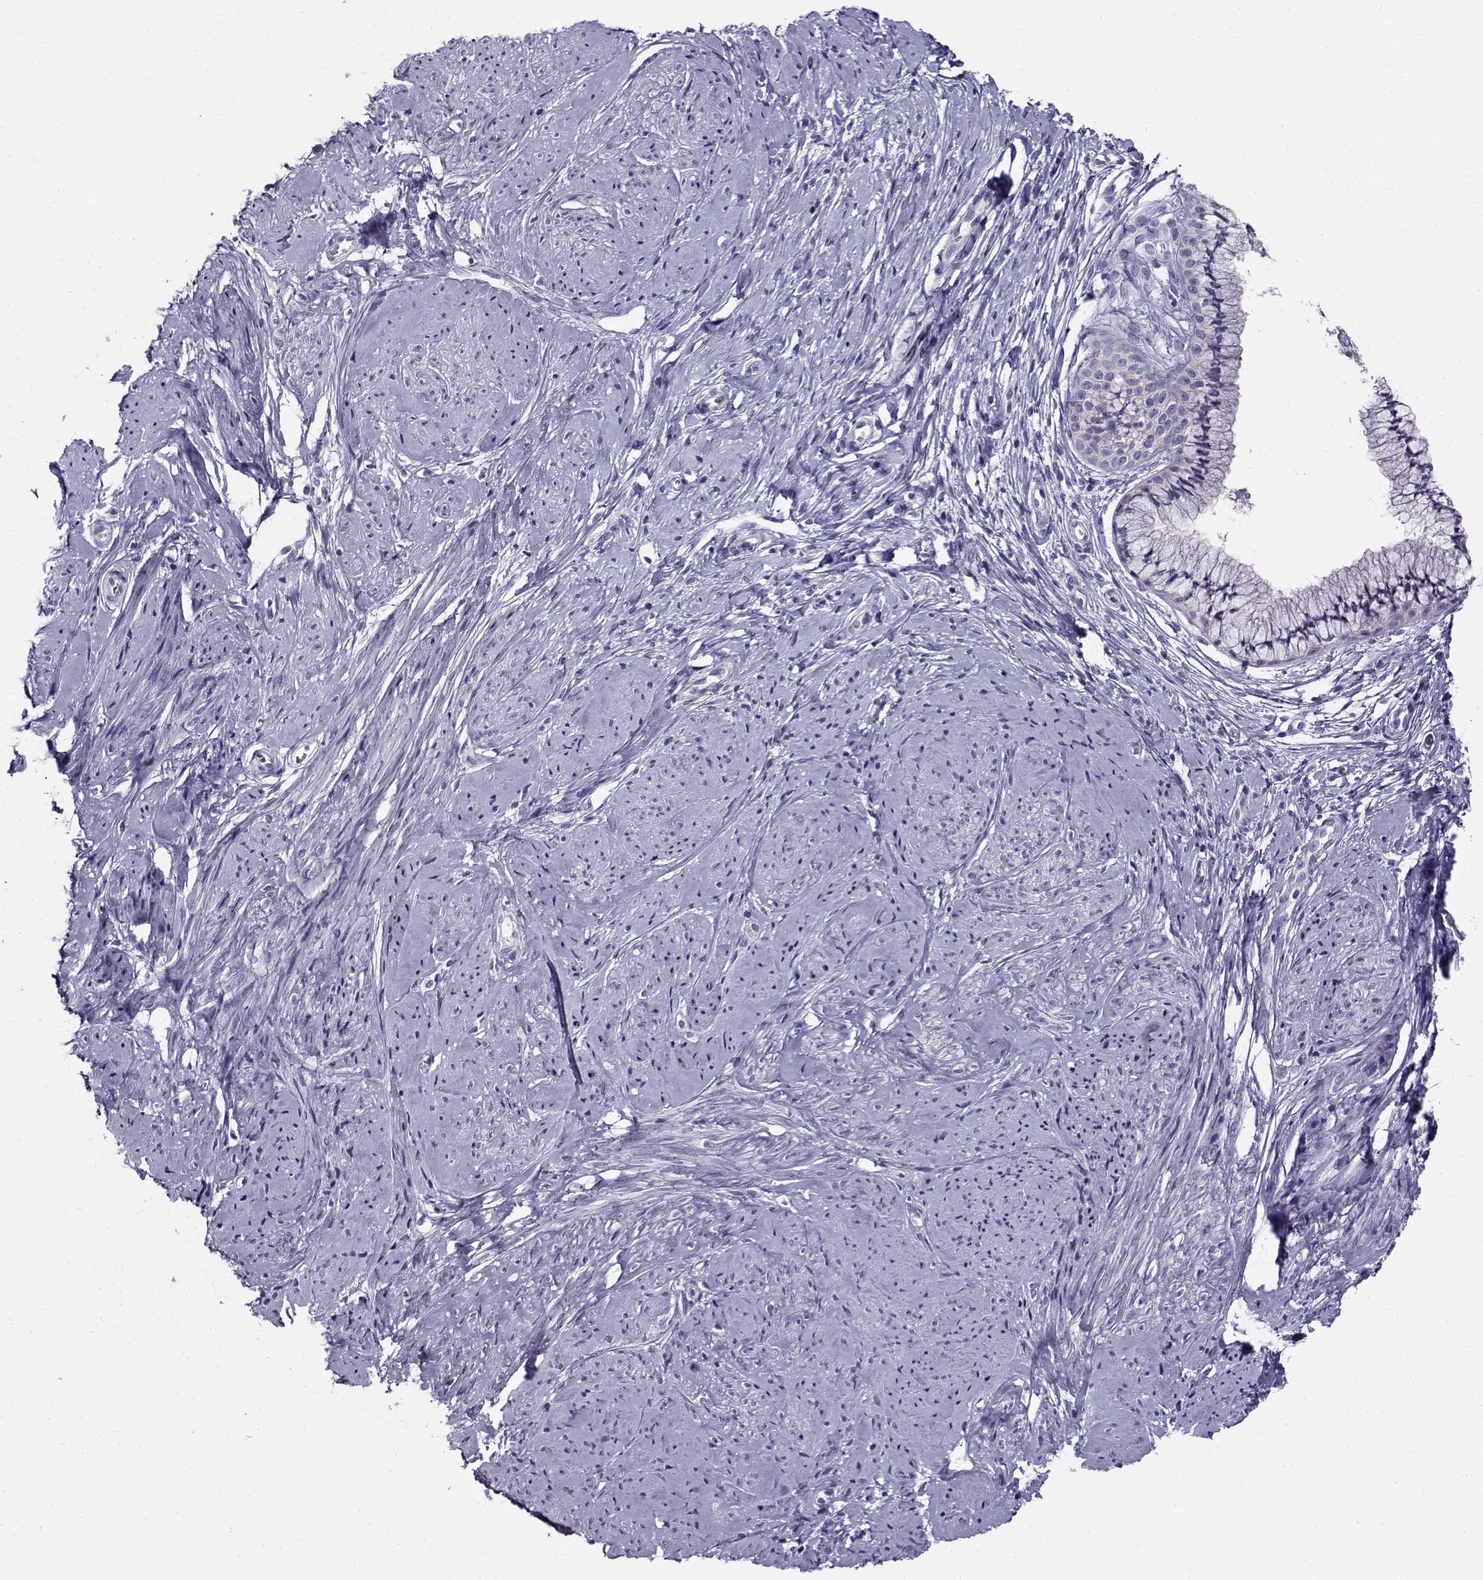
{"staining": {"intensity": "negative", "quantity": "none", "location": "none"}, "tissue": "smooth muscle", "cell_type": "Smooth muscle cells", "image_type": "normal", "snomed": [{"axis": "morphology", "description": "Normal tissue, NOS"}, {"axis": "topography", "description": "Smooth muscle"}], "caption": "This image is of benign smooth muscle stained with IHC to label a protein in brown with the nuclei are counter-stained blue. There is no expression in smooth muscle cells. (DAB immunohistochemistry visualized using brightfield microscopy, high magnification).", "gene": "FEZF1", "patient": {"sex": "female", "age": 48}}